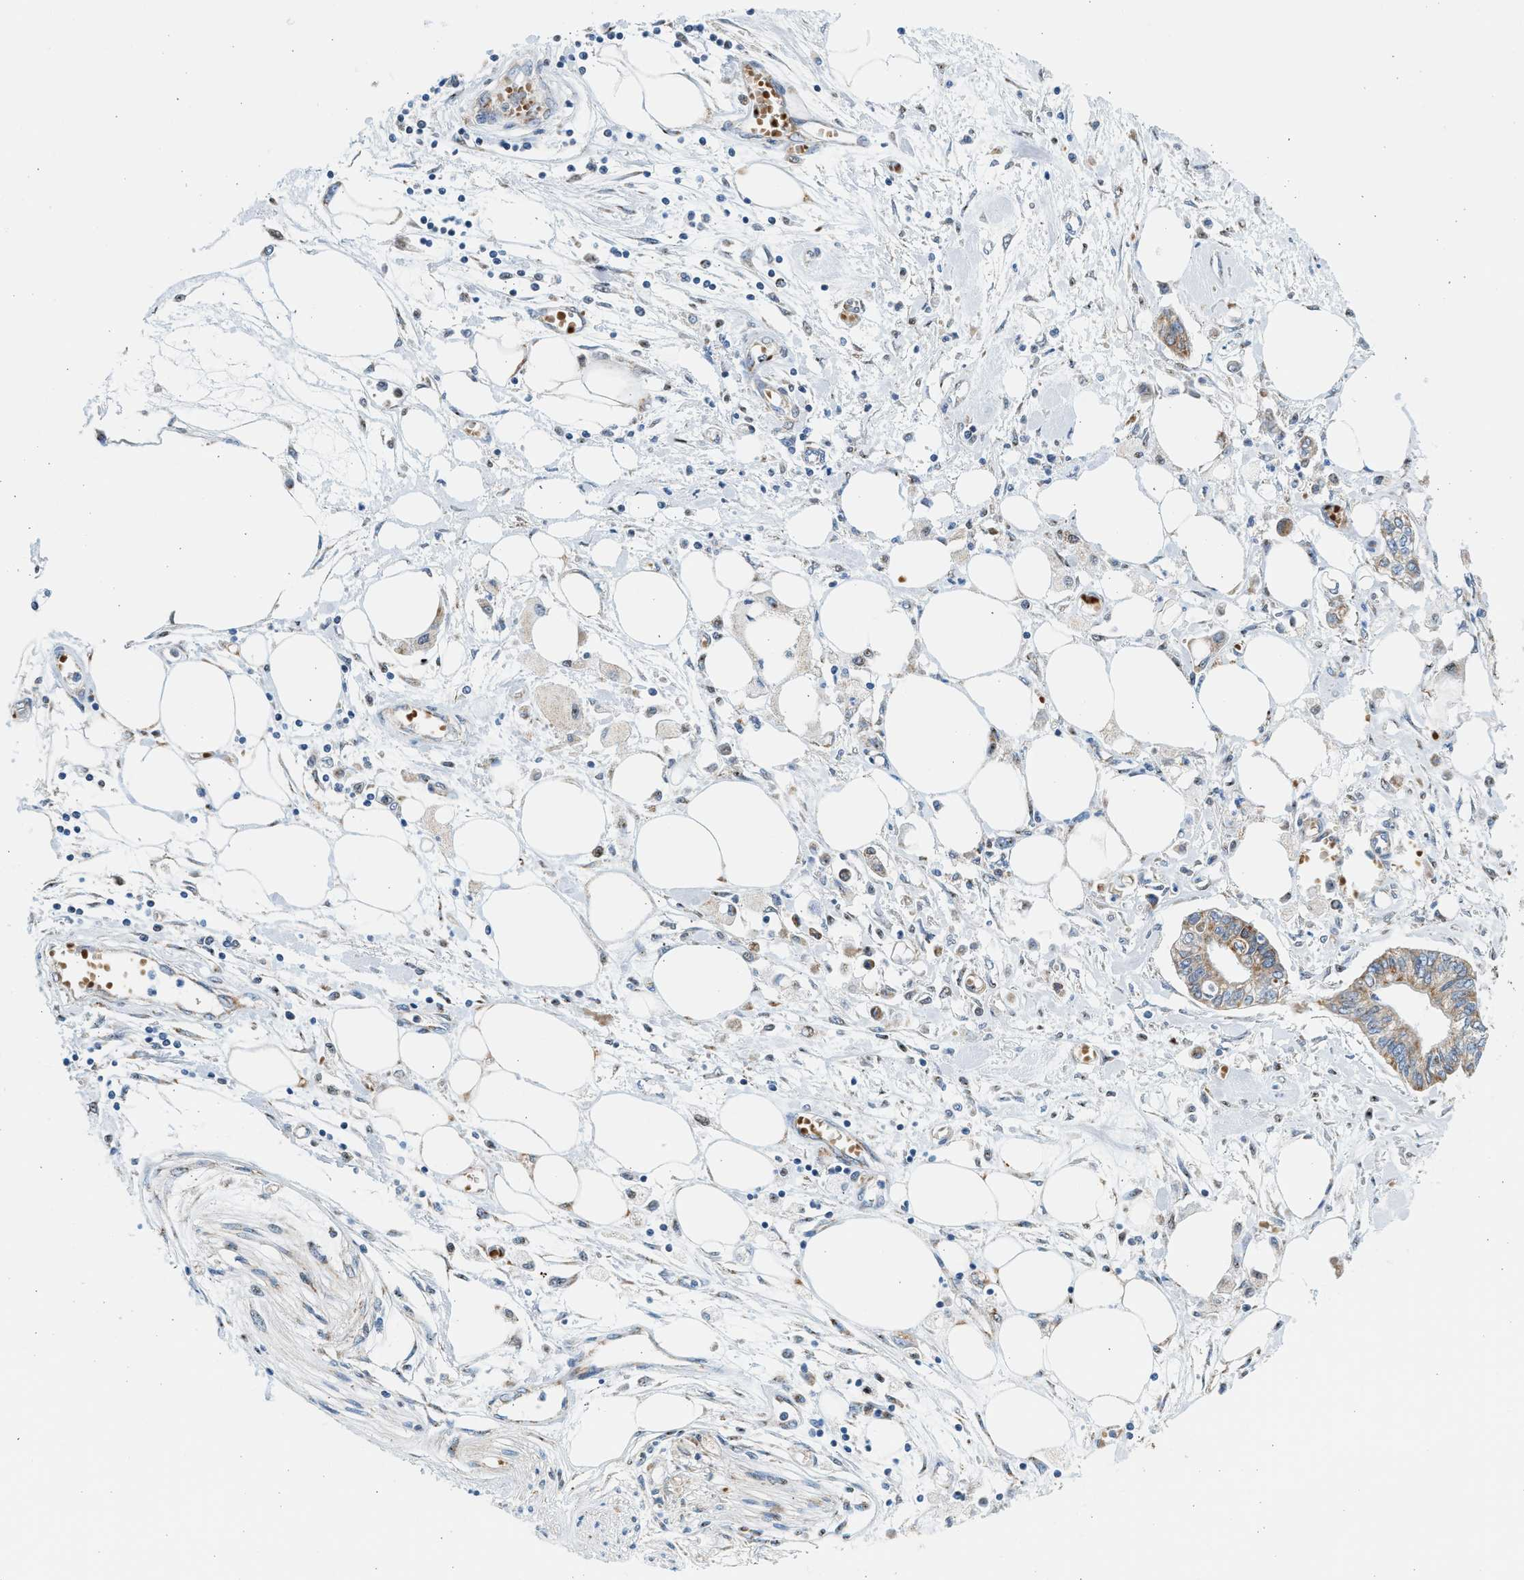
{"staining": {"intensity": "moderate", "quantity": ">75%", "location": "cytoplasmic/membranous,nuclear"}, "tissue": "pancreatic cancer", "cell_type": "Tumor cells", "image_type": "cancer", "snomed": [{"axis": "morphology", "description": "Adenocarcinoma, NOS"}, {"axis": "topography", "description": "Pancreas"}], "caption": "Pancreatic adenocarcinoma stained for a protein demonstrates moderate cytoplasmic/membranous and nuclear positivity in tumor cells.", "gene": "KCNMB3", "patient": {"sex": "female", "age": 77}}